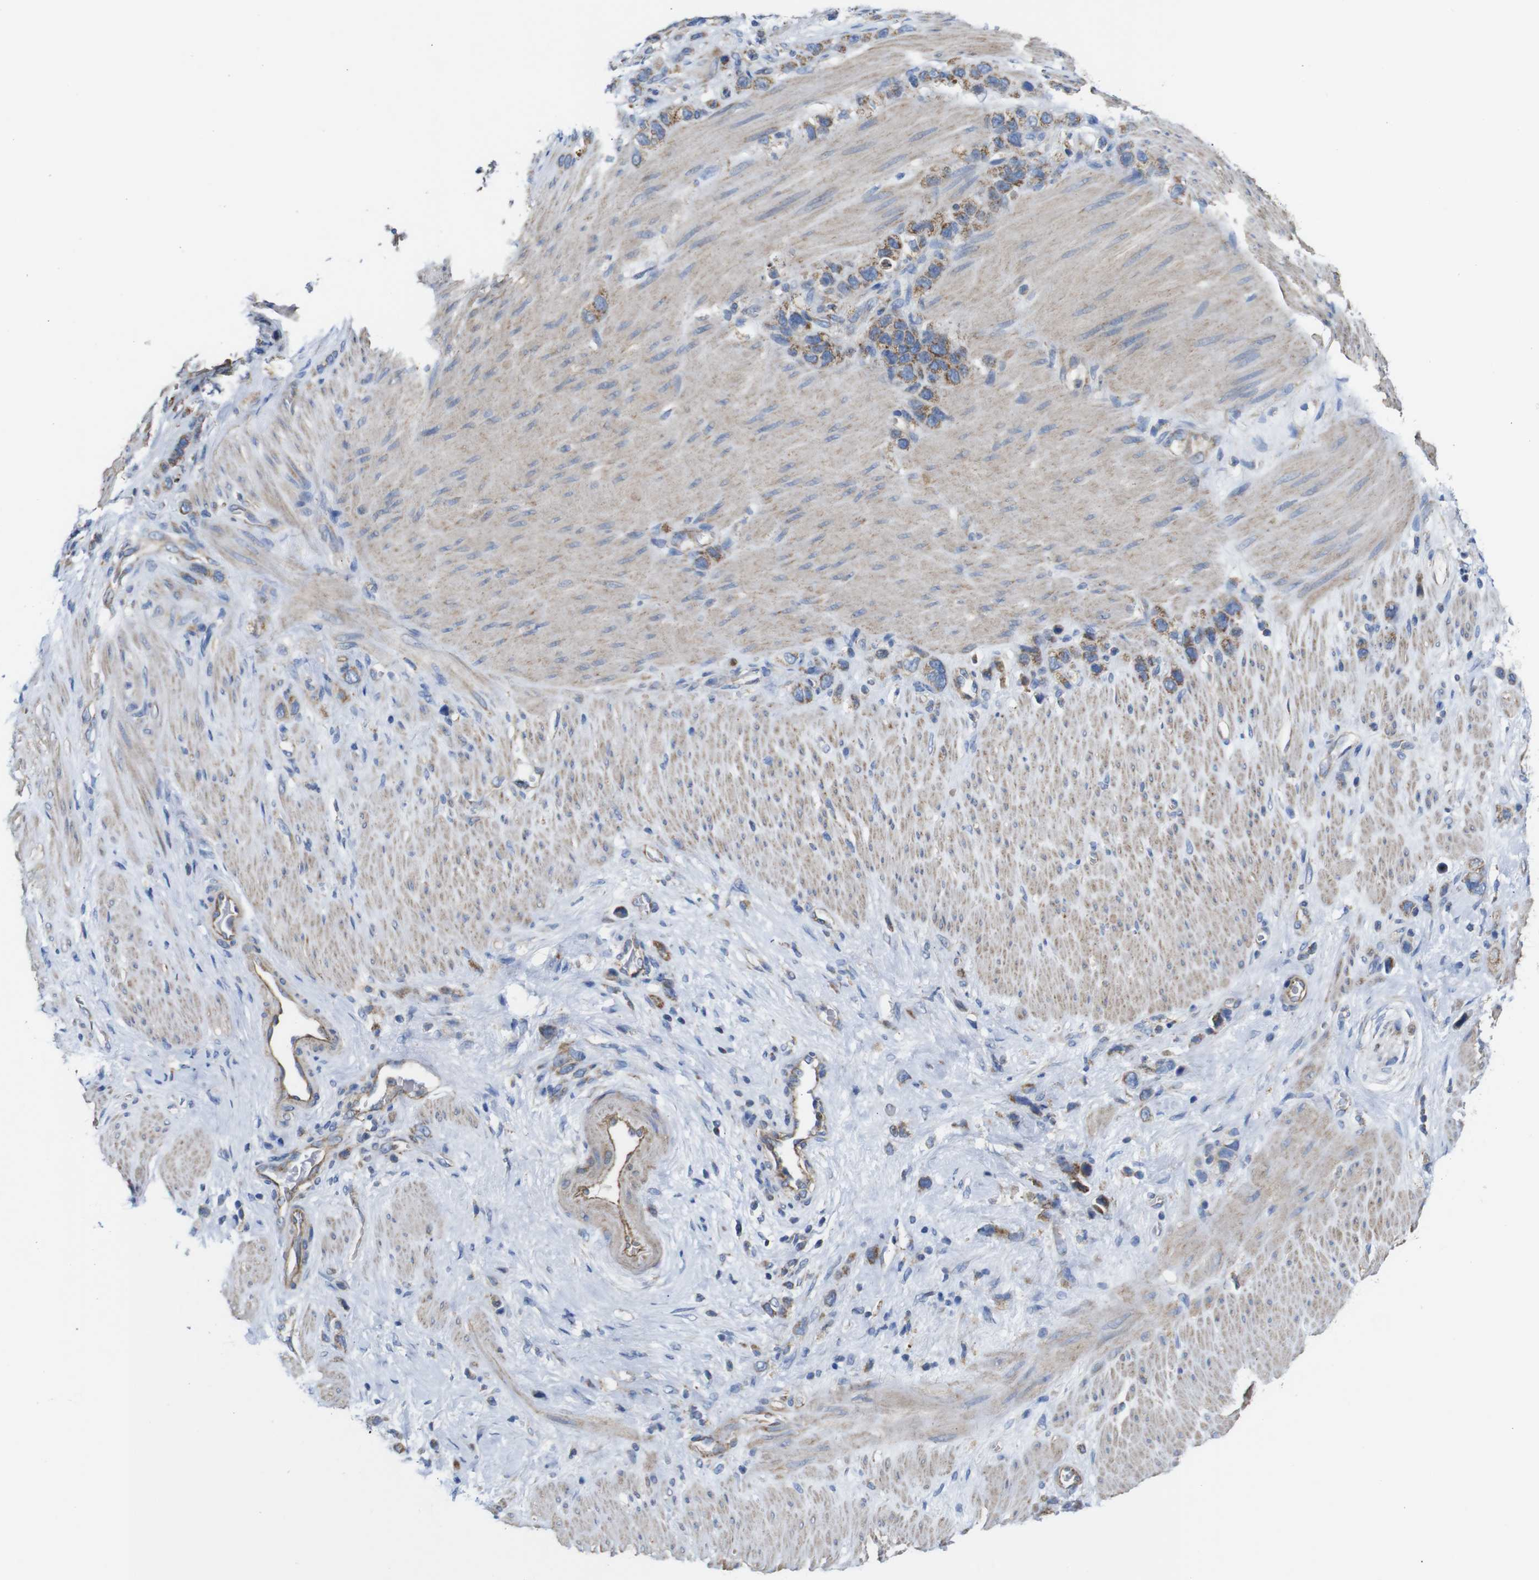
{"staining": {"intensity": "moderate", "quantity": ">75%", "location": "cytoplasmic/membranous"}, "tissue": "stomach cancer", "cell_type": "Tumor cells", "image_type": "cancer", "snomed": [{"axis": "morphology", "description": "Adenocarcinoma, NOS"}, {"axis": "morphology", "description": "Adenocarcinoma, High grade"}, {"axis": "topography", "description": "Stomach, upper"}, {"axis": "topography", "description": "Stomach, lower"}], "caption": "The photomicrograph shows immunohistochemical staining of stomach high-grade adenocarcinoma. There is moderate cytoplasmic/membranous positivity is present in approximately >75% of tumor cells. Nuclei are stained in blue.", "gene": "PDCD1LG2", "patient": {"sex": "female", "age": 65}}